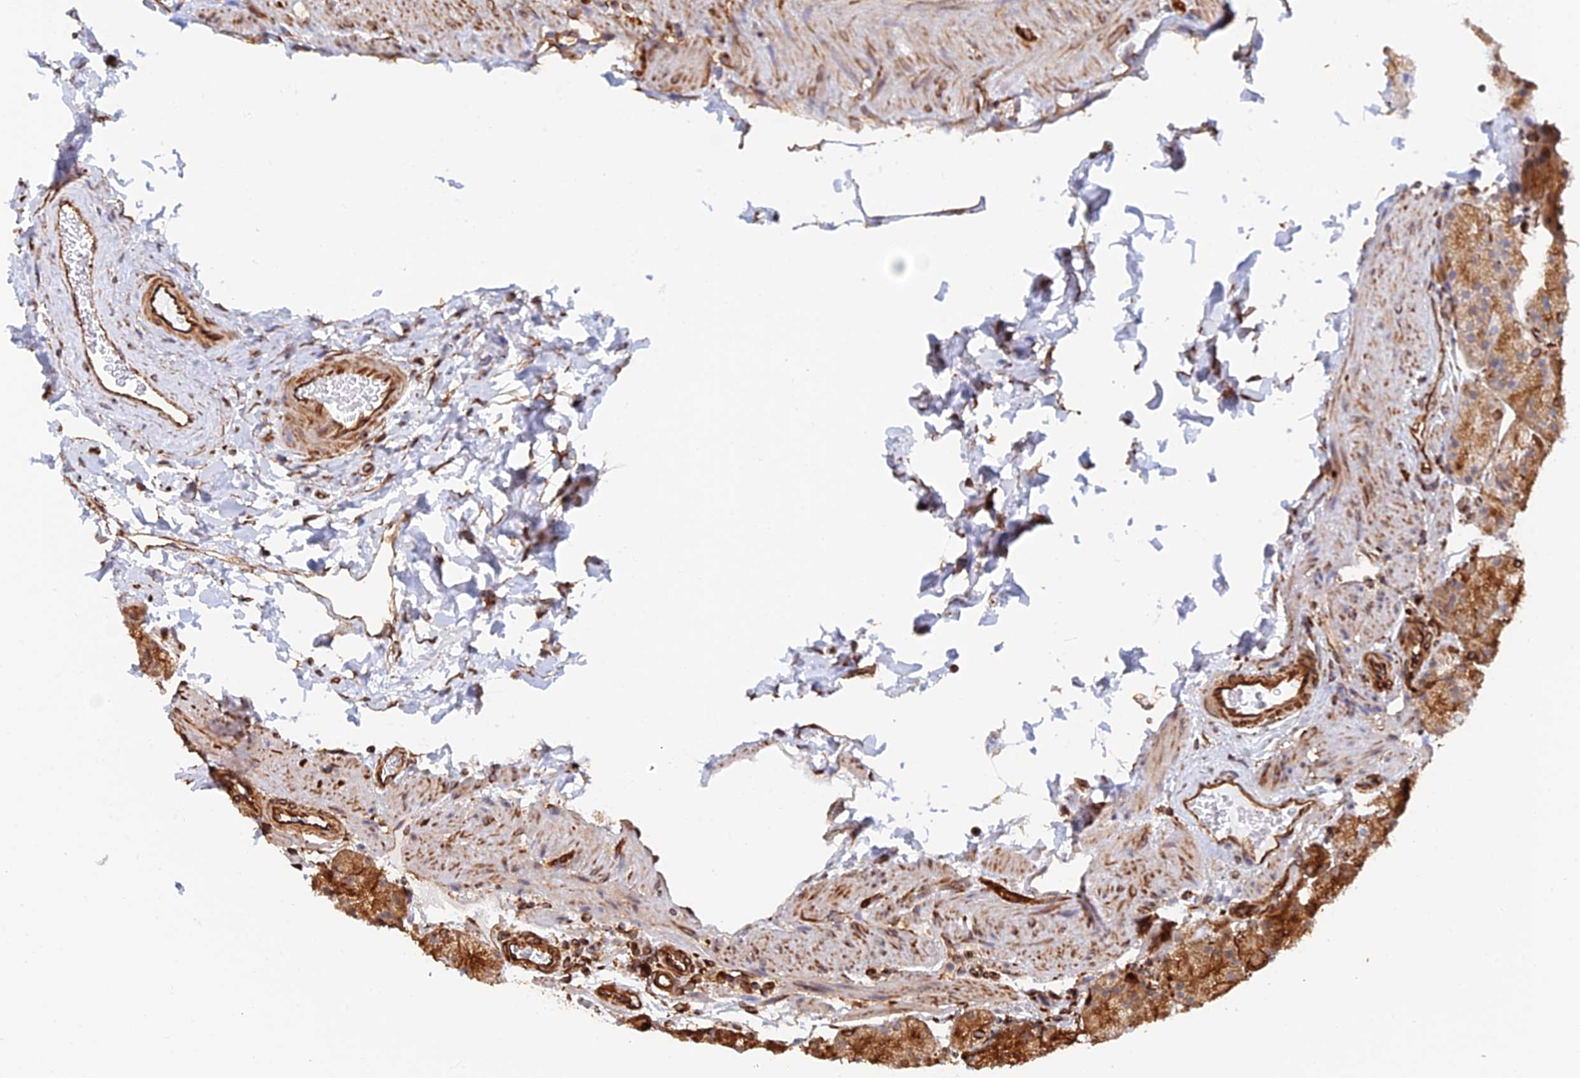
{"staining": {"intensity": "strong", "quantity": "25%-75%", "location": "cytoplasmic/membranous"}, "tissue": "stomach", "cell_type": "Glandular cells", "image_type": "normal", "snomed": [{"axis": "morphology", "description": "Normal tissue, NOS"}, {"axis": "topography", "description": "Stomach, upper"}, {"axis": "topography", "description": "Stomach, lower"}], "caption": "A brown stain shows strong cytoplasmic/membranous staining of a protein in glandular cells of unremarkable human stomach.", "gene": "WBP11", "patient": {"sex": "male", "age": 67}}